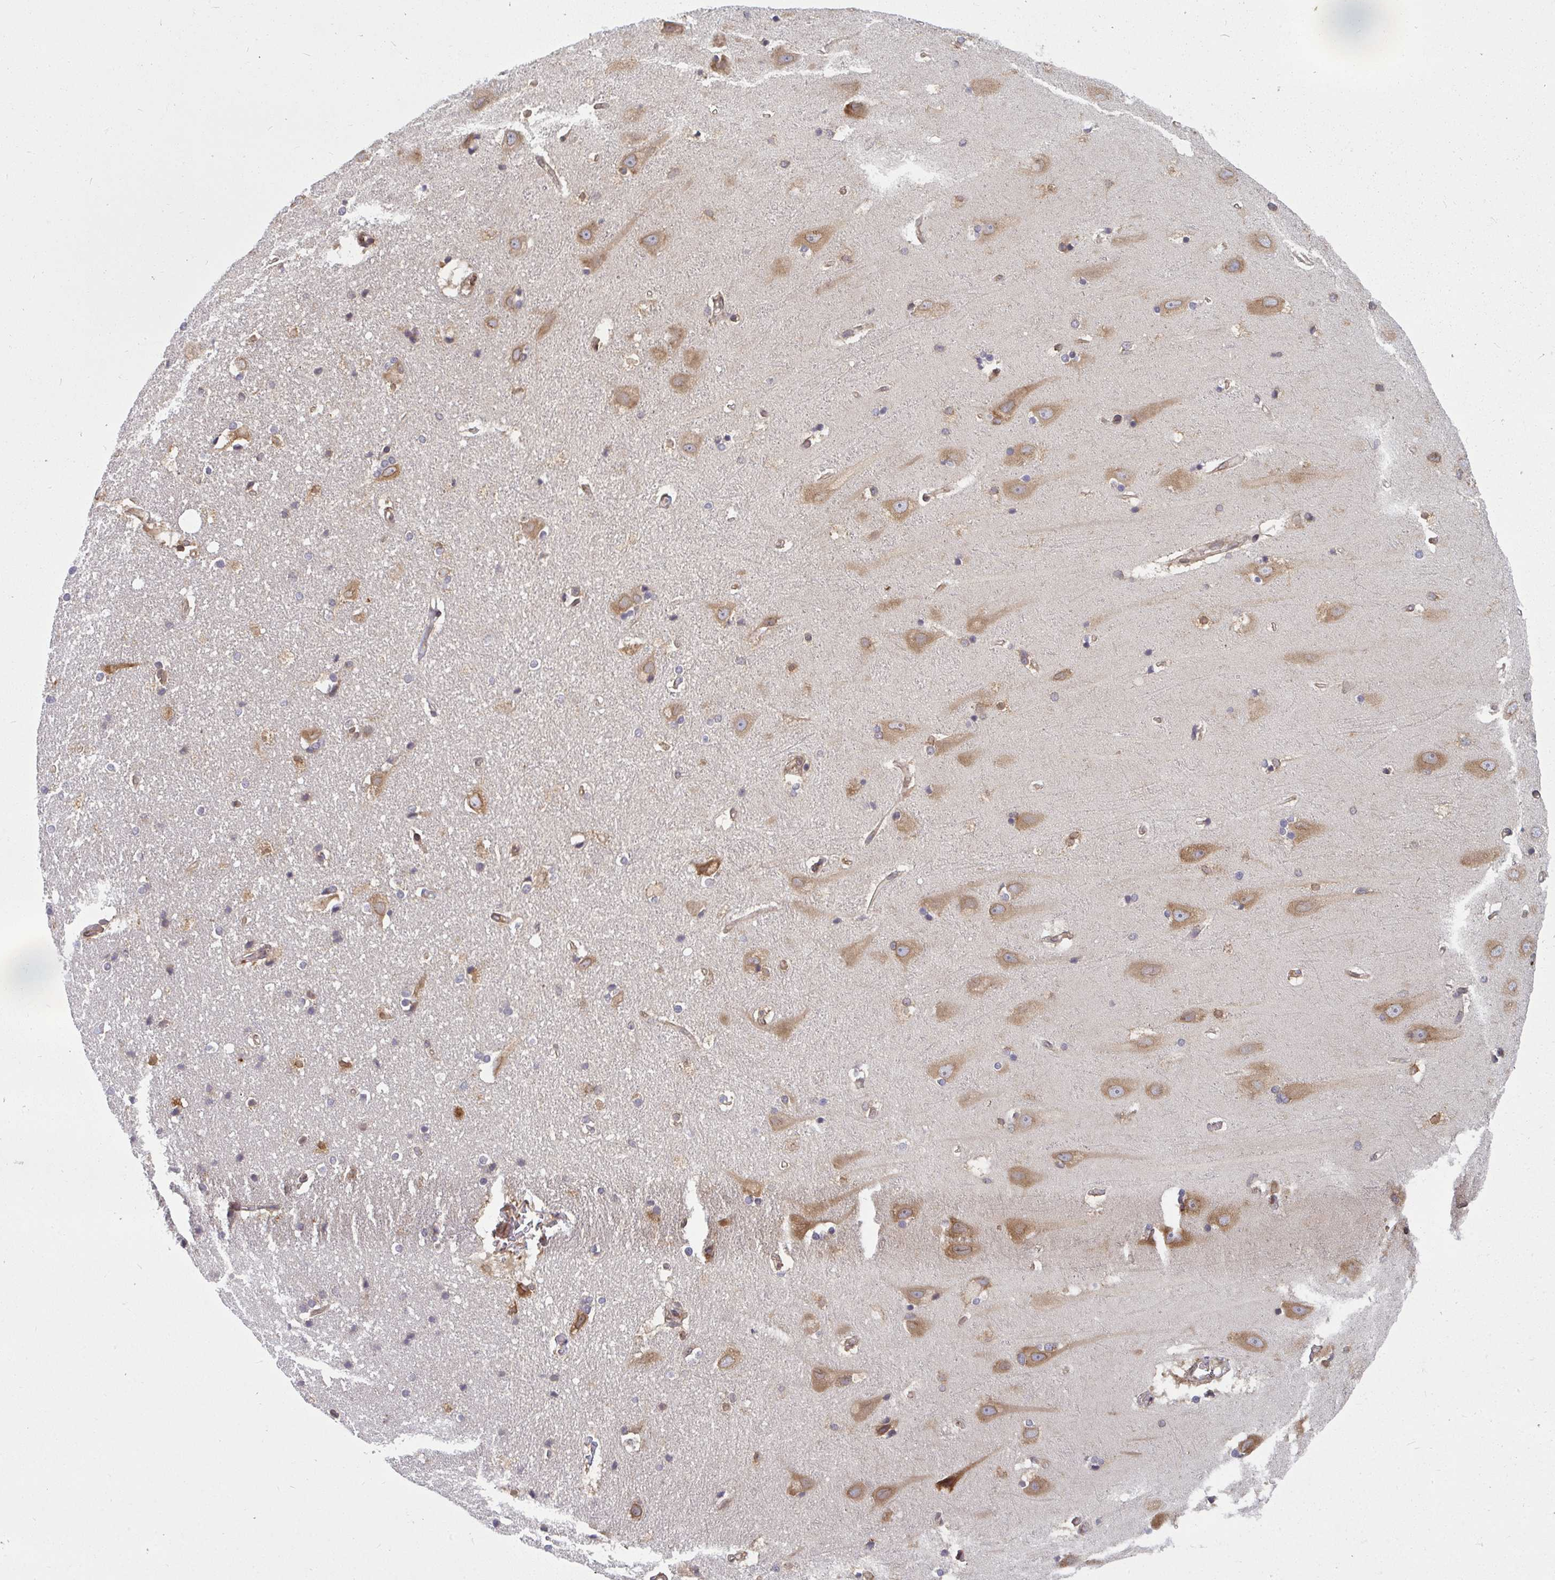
{"staining": {"intensity": "negative", "quantity": "none", "location": "none"}, "tissue": "hippocampus", "cell_type": "Glial cells", "image_type": "normal", "snomed": [{"axis": "morphology", "description": "Normal tissue, NOS"}, {"axis": "topography", "description": "Hippocampus"}], "caption": "There is no significant staining in glial cells of hippocampus. The staining was performed using DAB to visualize the protein expression in brown, while the nuclei were stained in blue with hematoxylin (Magnification: 20x).", "gene": "LYSMD4", "patient": {"sex": "male", "age": 63}}